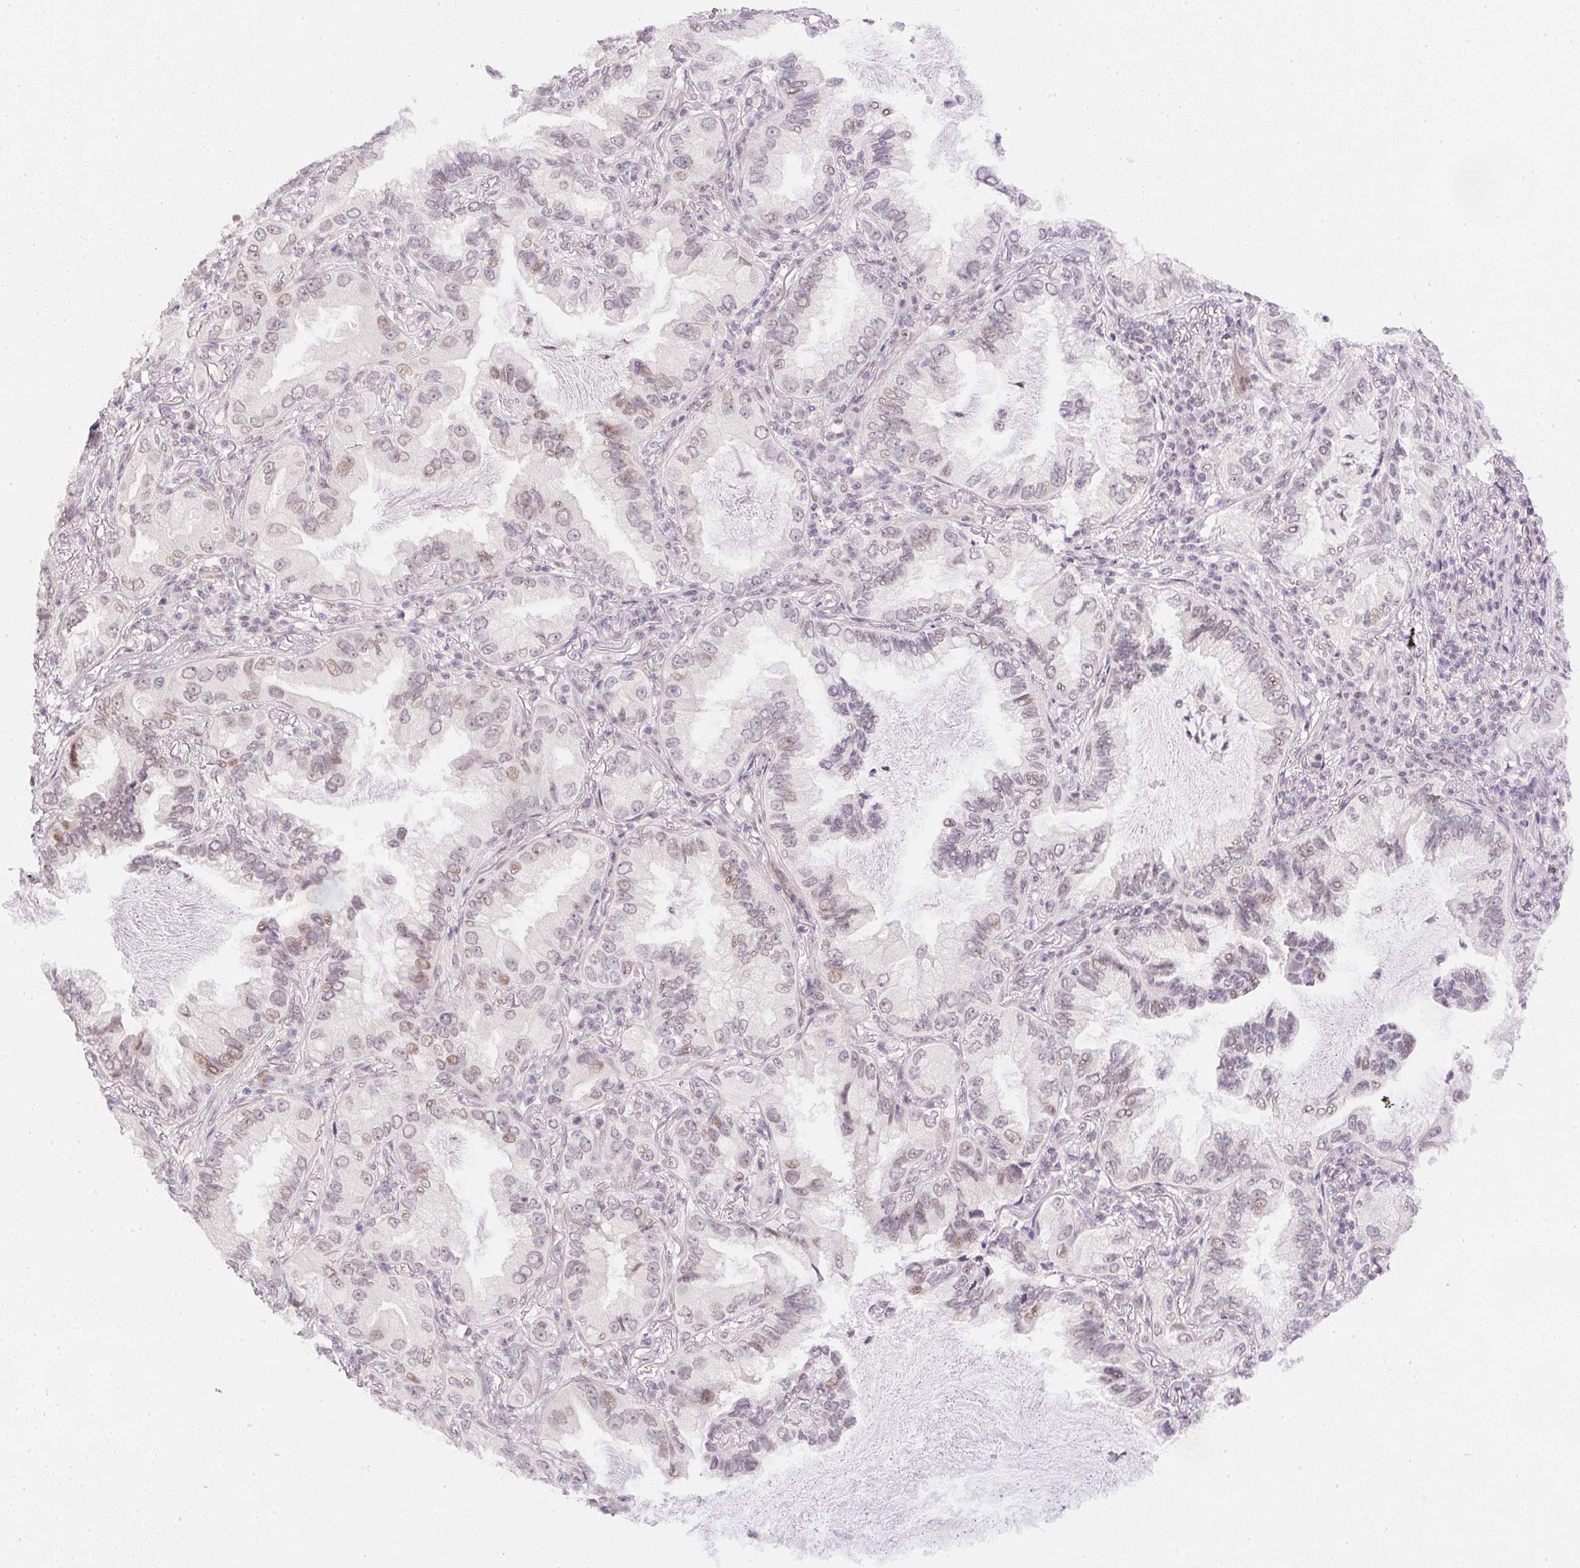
{"staining": {"intensity": "moderate", "quantity": "<25%", "location": "nuclear"}, "tissue": "lung cancer", "cell_type": "Tumor cells", "image_type": "cancer", "snomed": [{"axis": "morphology", "description": "Adenocarcinoma, NOS"}, {"axis": "topography", "description": "Lung"}], "caption": "Adenocarcinoma (lung) tissue displays moderate nuclear positivity in approximately <25% of tumor cells (Brightfield microscopy of DAB IHC at high magnification).", "gene": "DPPA4", "patient": {"sex": "female", "age": 69}}